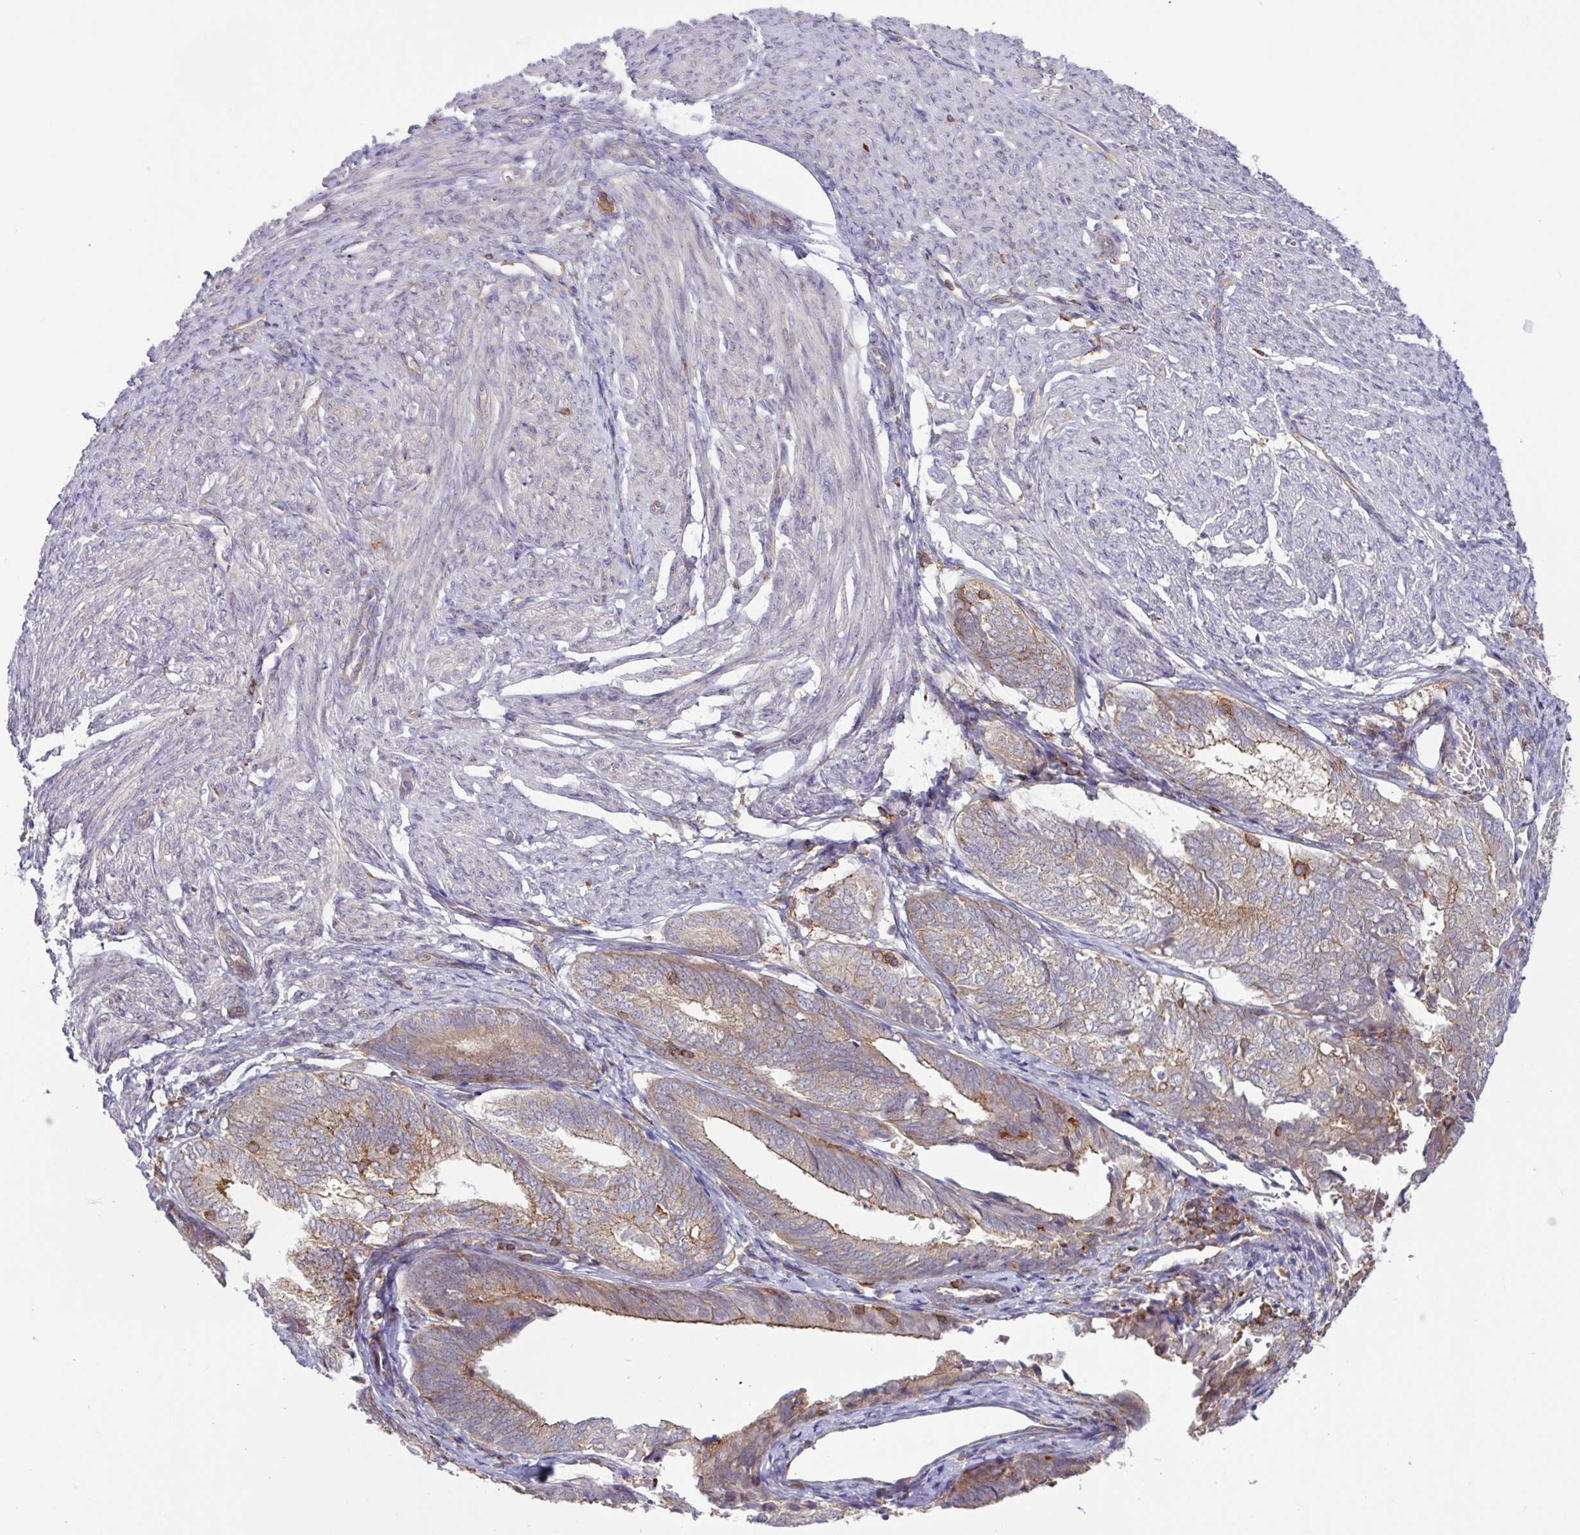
{"staining": {"intensity": "moderate", "quantity": "25%-75%", "location": "cytoplasmic/membranous"}, "tissue": "endometrial cancer", "cell_type": "Tumor cells", "image_type": "cancer", "snomed": [{"axis": "morphology", "description": "Adenocarcinoma, NOS"}, {"axis": "topography", "description": "Endometrium"}], "caption": "Immunohistochemistry photomicrograph of human endometrial cancer stained for a protein (brown), which shows medium levels of moderate cytoplasmic/membranous expression in about 25%-75% of tumor cells.", "gene": "ACTR3", "patient": {"sex": "female", "age": 87}}